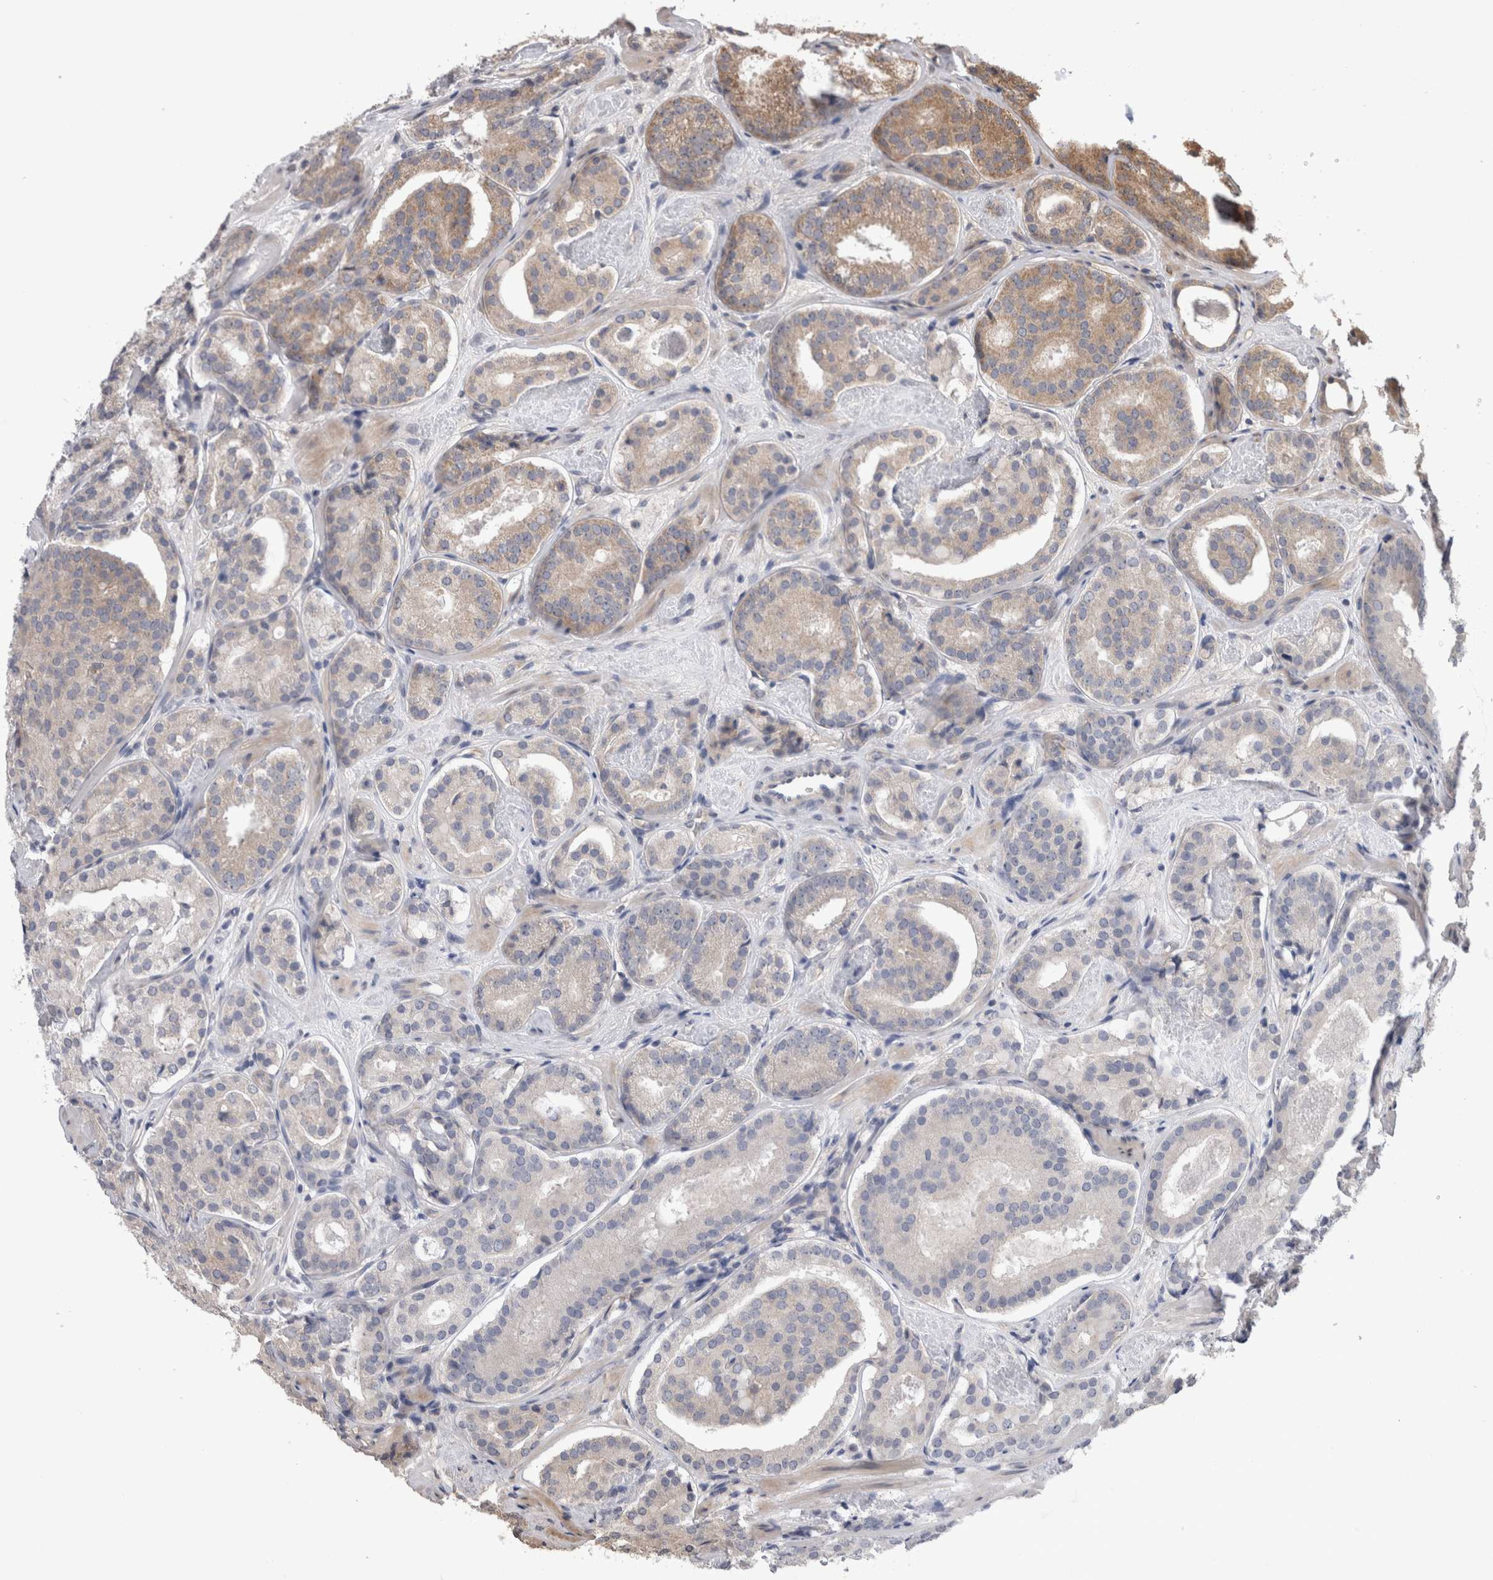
{"staining": {"intensity": "weak", "quantity": "25%-75%", "location": "cytoplasmic/membranous"}, "tissue": "prostate cancer", "cell_type": "Tumor cells", "image_type": "cancer", "snomed": [{"axis": "morphology", "description": "Adenocarcinoma, Low grade"}, {"axis": "topography", "description": "Prostate"}], "caption": "High-power microscopy captured an immunohistochemistry (IHC) photomicrograph of prostate adenocarcinoma (low-grade), revealing weak cytoplasmic/membranous staining in about 25%-75% of tumor cells. (Stains: DAB in brown, nuclei in blue, Microscopy: brightfield microscopy at high magnification).", "gene": "ARHGAP29", "patient": {"sex": "male", "age": 69}}